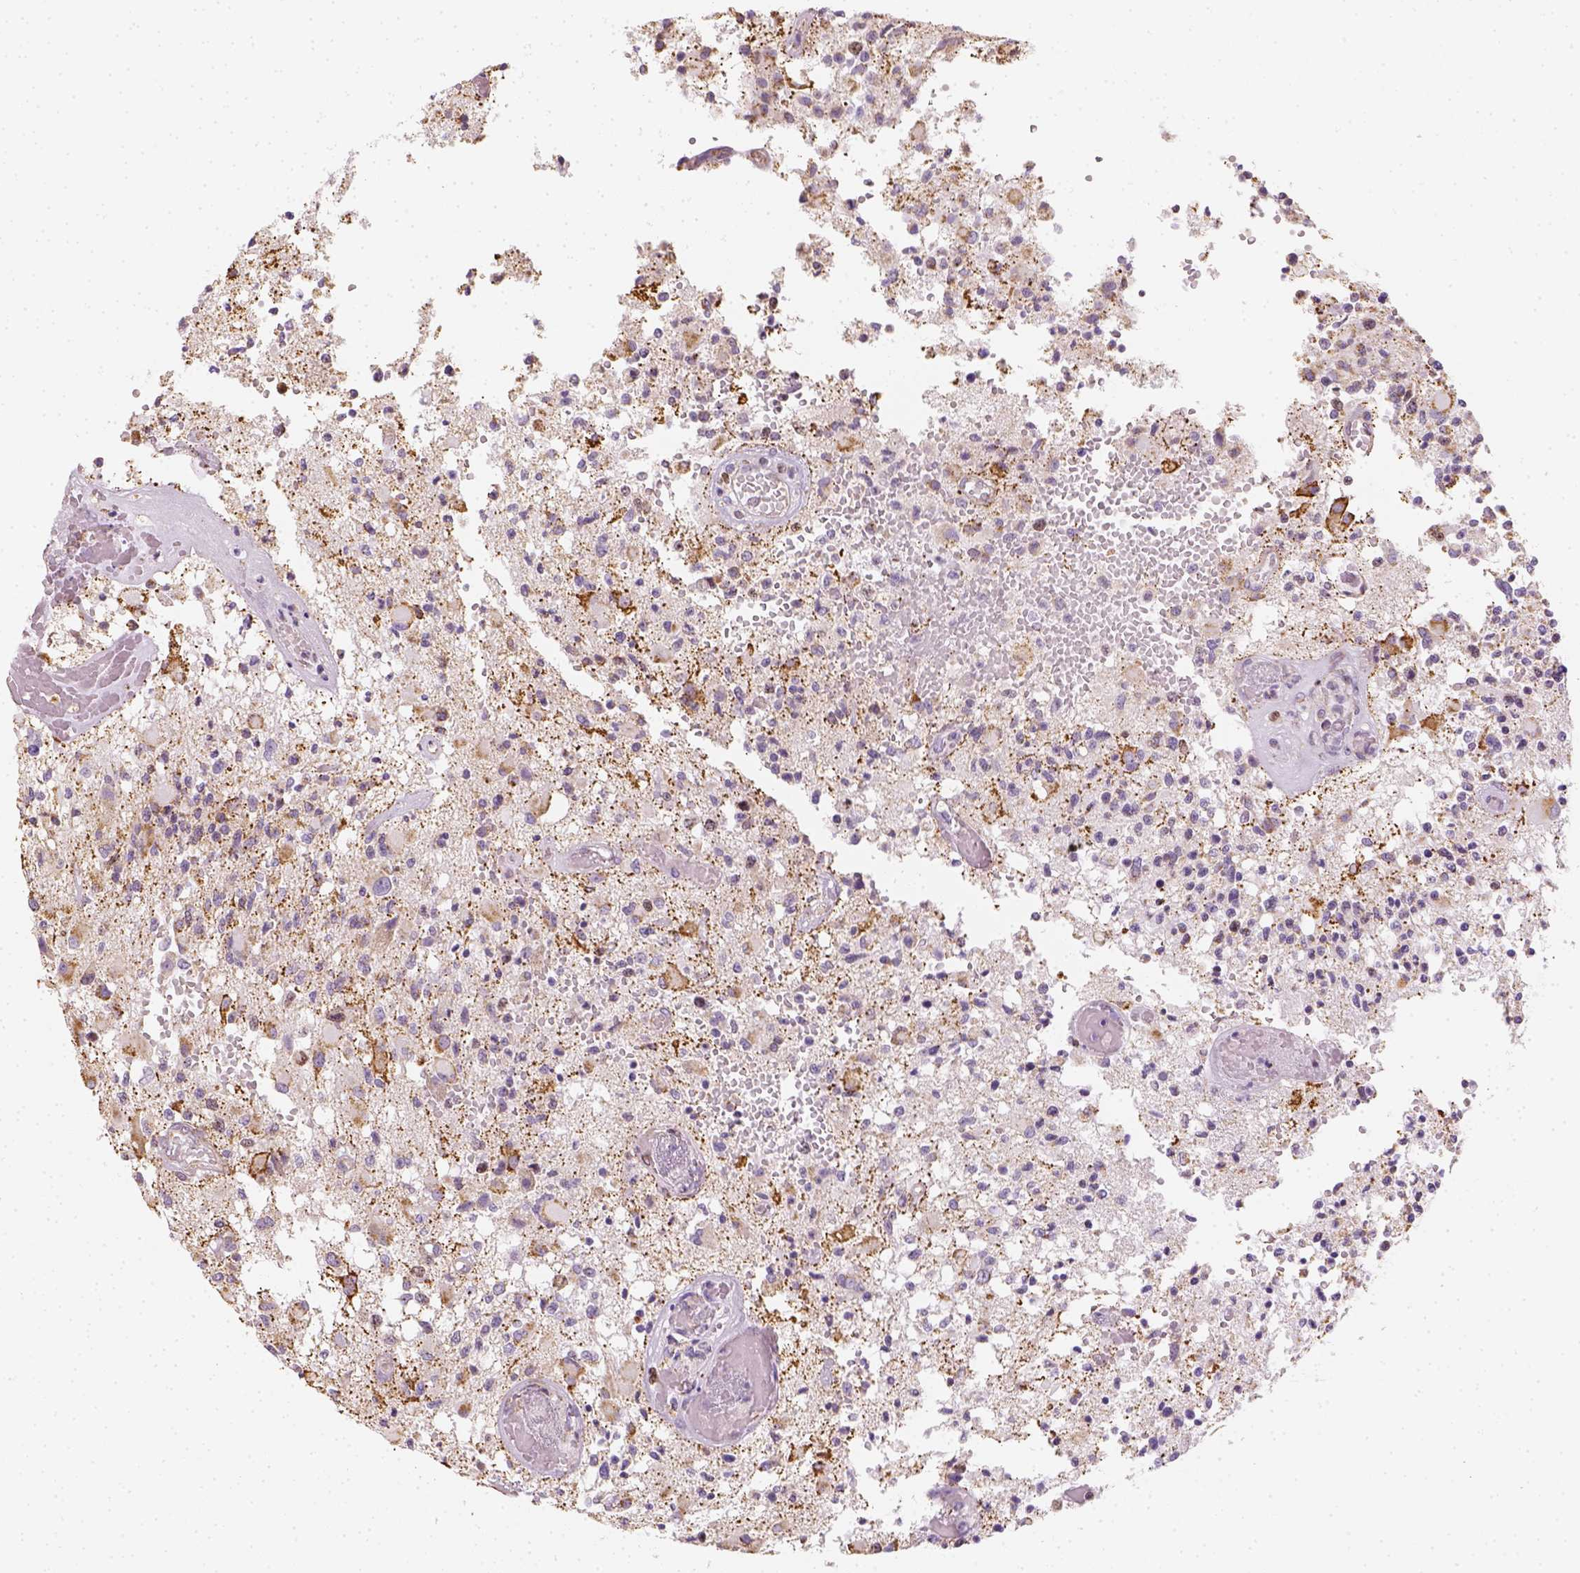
{"staining": {"intensity": "negative", "quantity": "none", "location": "none"}, "tissue": "glioma", "cell_type": "Tumor cells", "image_type": "cancer", "snomed": [{"axis": "morphology", "description": "Glioma, malignant, High grade"}, {"axis": "topography", "description": "Brain"}], "caption": "Immunohistochemistry micrograph of malignant high-grade glioma stained for a protein (brown), which reveals no expression in tumor cells.", "gene": "LCA5", "patient": {"sex": "female", "age": 63}}